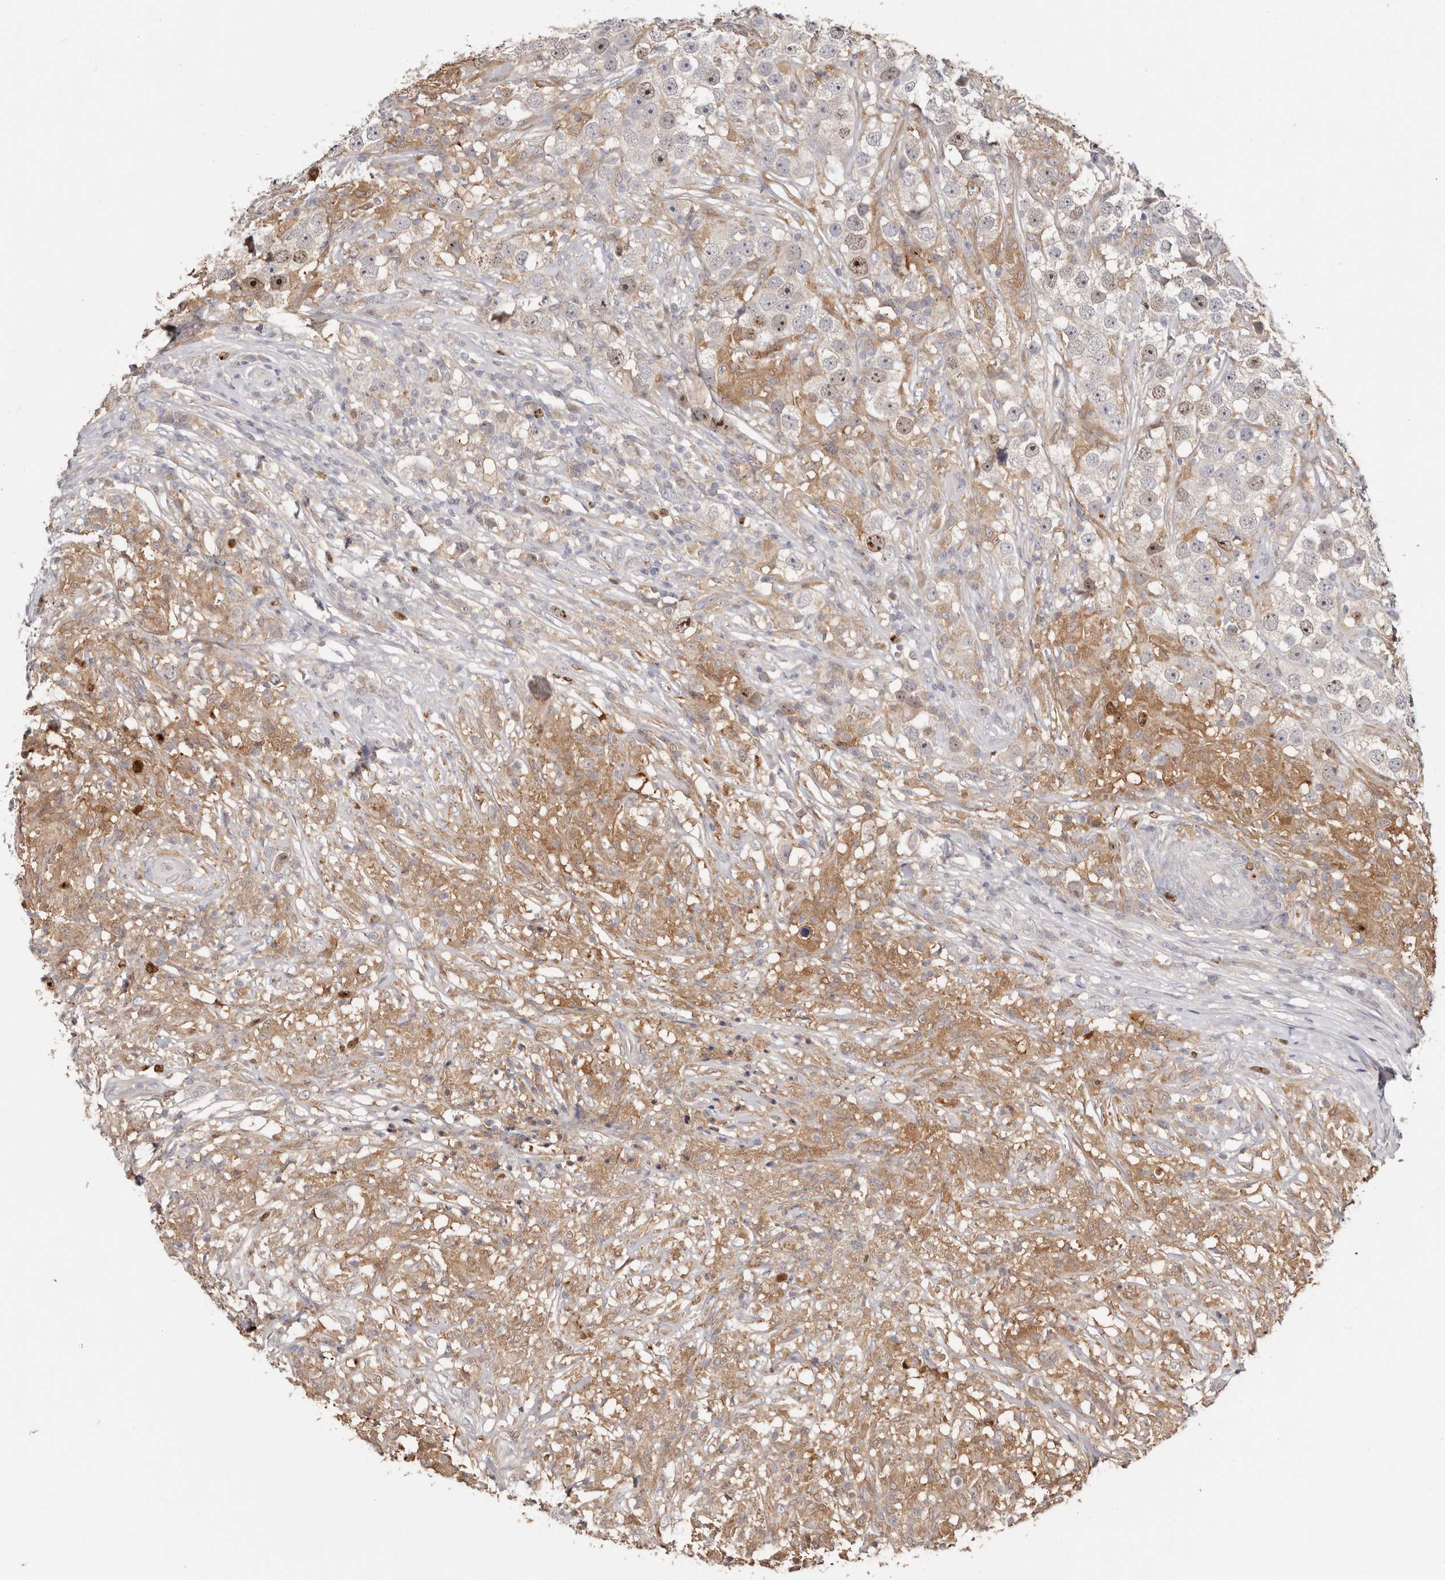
{"staining": {"intensity": "moderate", "quantity": "<25%", "location": "nuclear"}, "tissue": "testis cancer", "cell_type": "Tumor cells", "image_type": "cancer", "snomed": [{"axis": "morphology", "description": "Seminoma, NOS"}, {"axis": "topography", "description": "Testis"}], "caption": "Tumor cells exhibit low levels of moderate nuclear expression in approximately <25% of cells in testis cancer (seminoma). The staining is performed using DAB (3,3'-diaminobenzidine) brown chromogen to label protein expression. The nuclei are counter-stained blue using hematoxylin.", "gene": "CCDC190", "patient": {"sex": "male", "age": 49}}